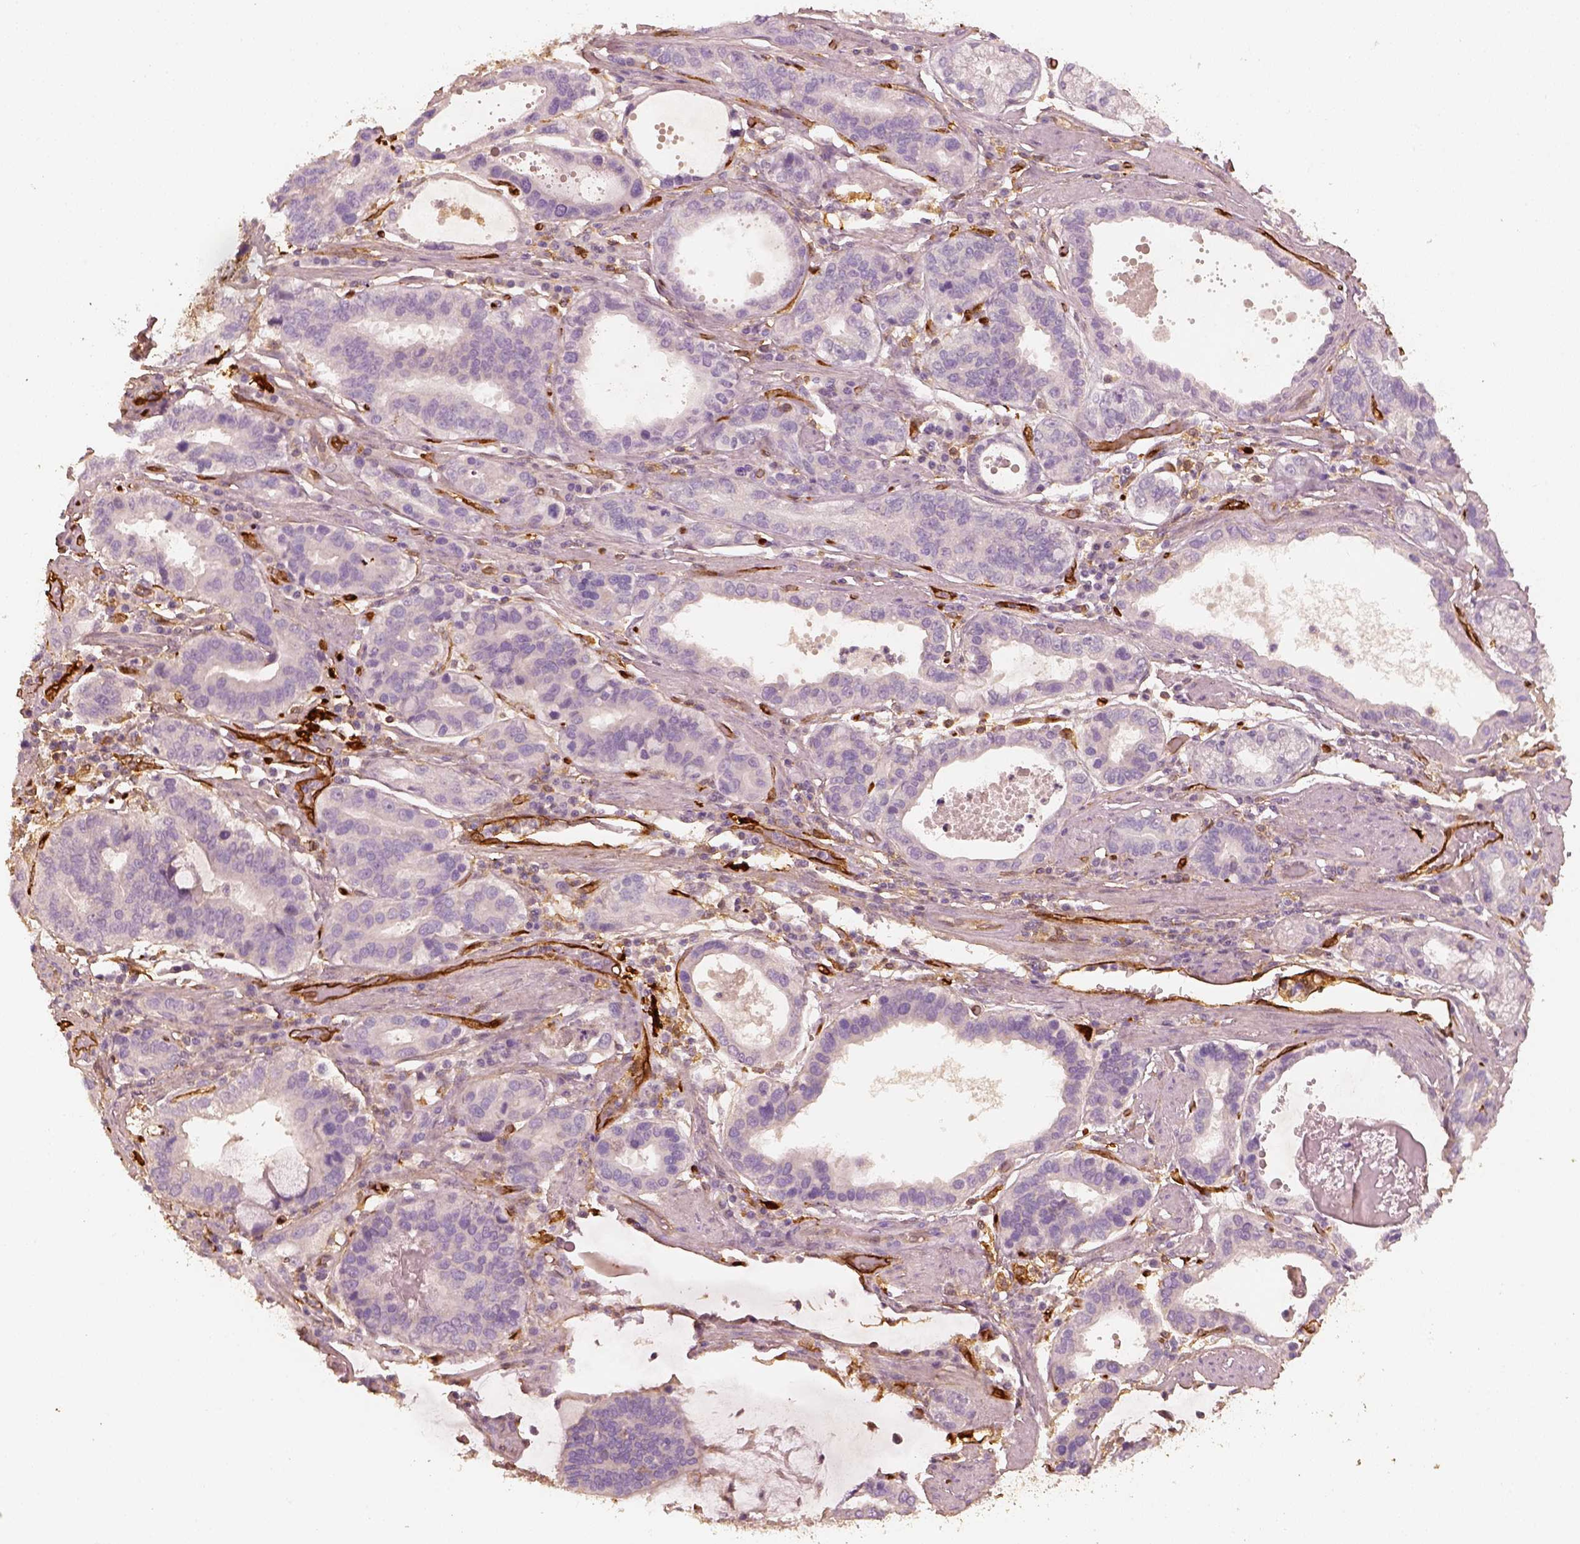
{"staining": {"intensity": "negative", "quantity": "none", "location": "none"}, "tissue": "stomach cancer", "cell_type": "Tumor cells", "image_type": "cancer", "snomed": [{"axis": "morphology", "description": "Adenocarcinoma, NOS"}, {"axis": "topography", "description": "Stomach, lower"}], "caption": "The histopathology image displays no significant positivity in tumor cells of stomach cancer.", "gene": "FSCN1", "patient": {"sex": "female", "age": 76}}